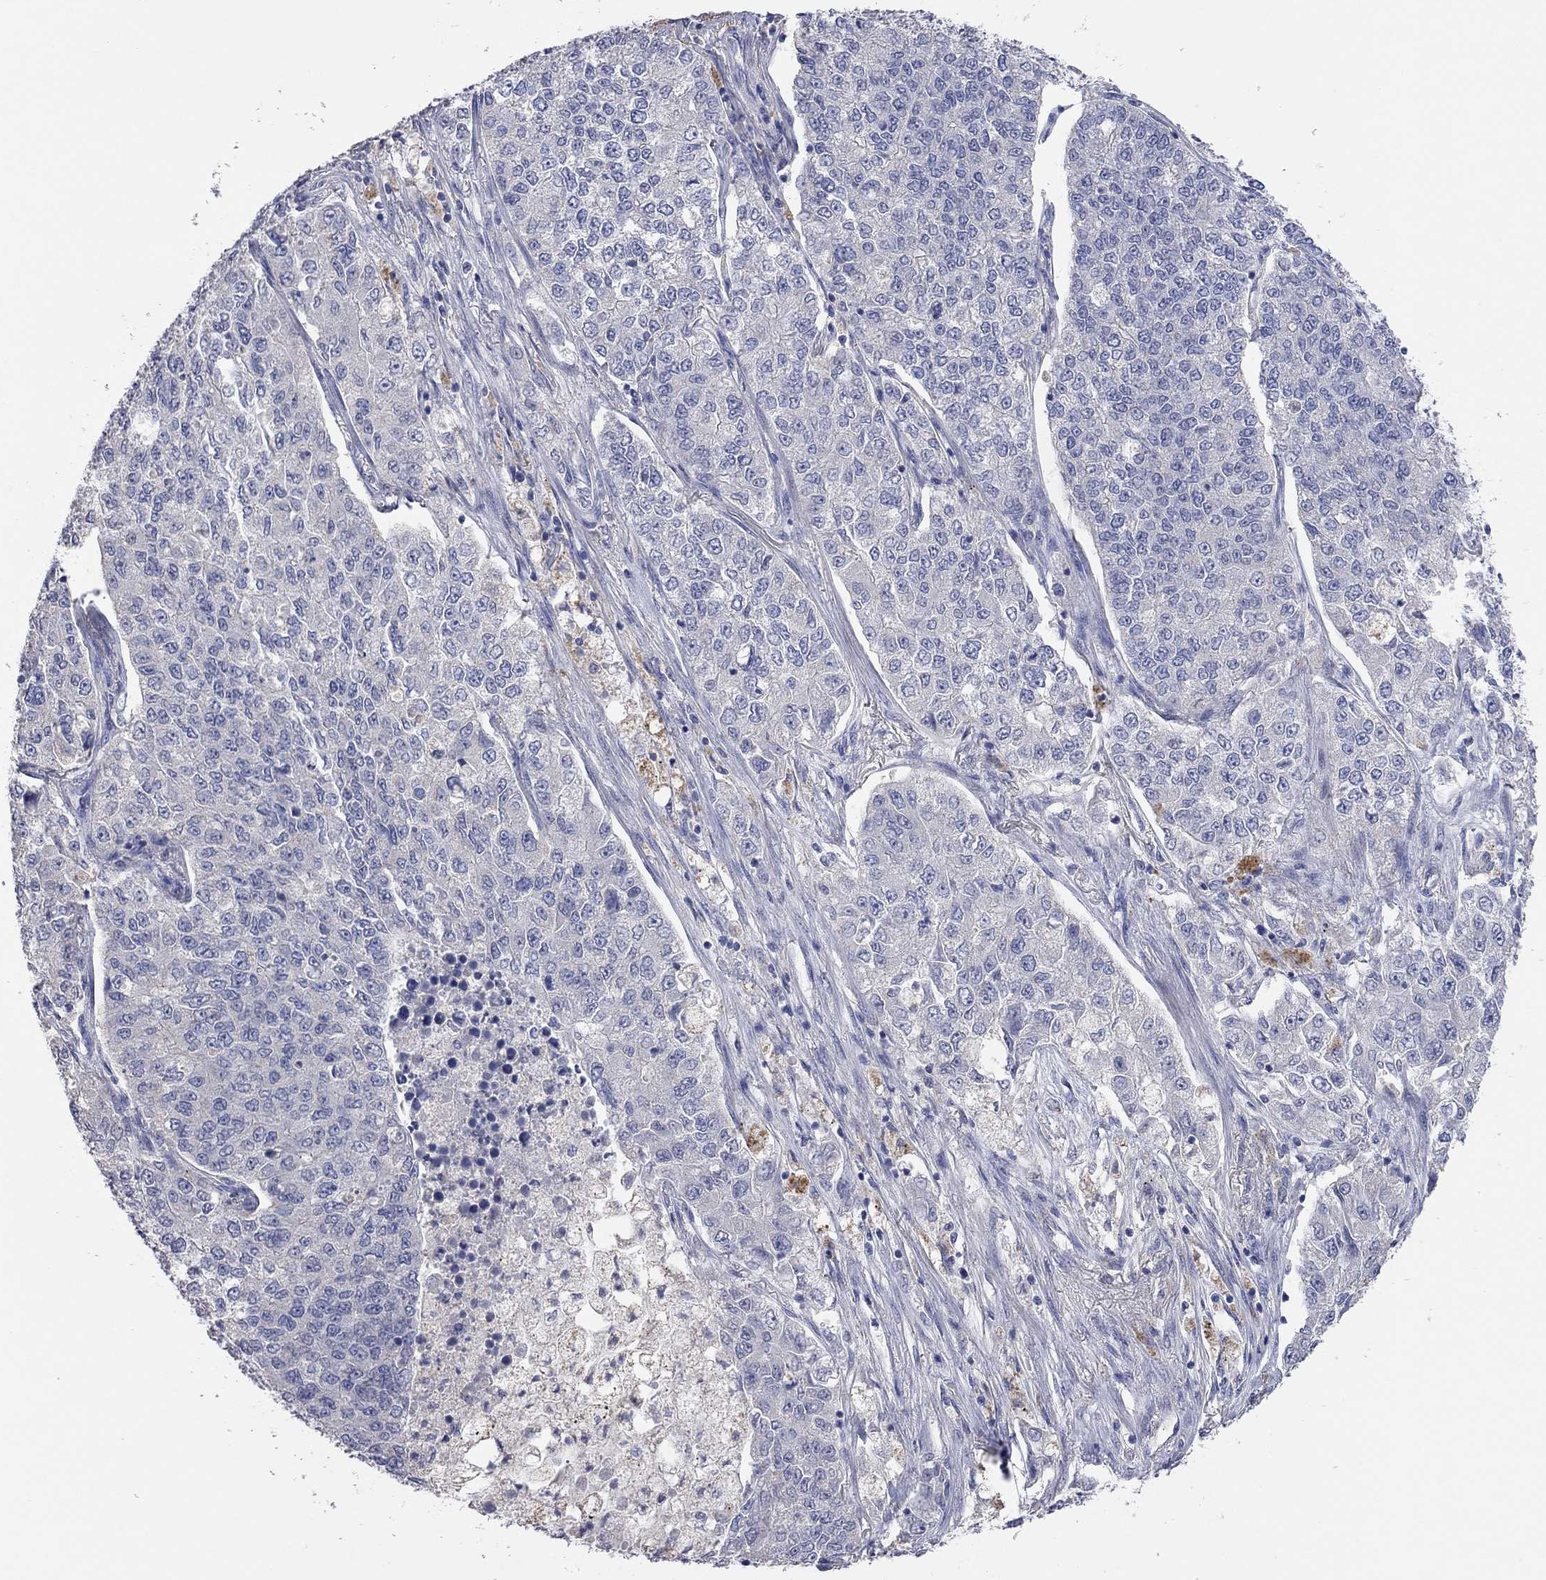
{"staining": {"intensity": "negative", "quantity": "none", "location": "none"}, "tissue": "lung cancer", "cell_type": "Tumor cells", "image_type": "cancer", "snomed": [{"axis": "morphology", "description": "Adenocarcinoma, NOS"}, {"axis": "topography", "description": "Lung"}], "caption": "Image shows no significant protein staining in tumor cells of lung cancer. (Brightfield microscopy of DAB IHC at high magnification).", "gene": "MMP13", "patient": {"sex": "male", "age": 49}}